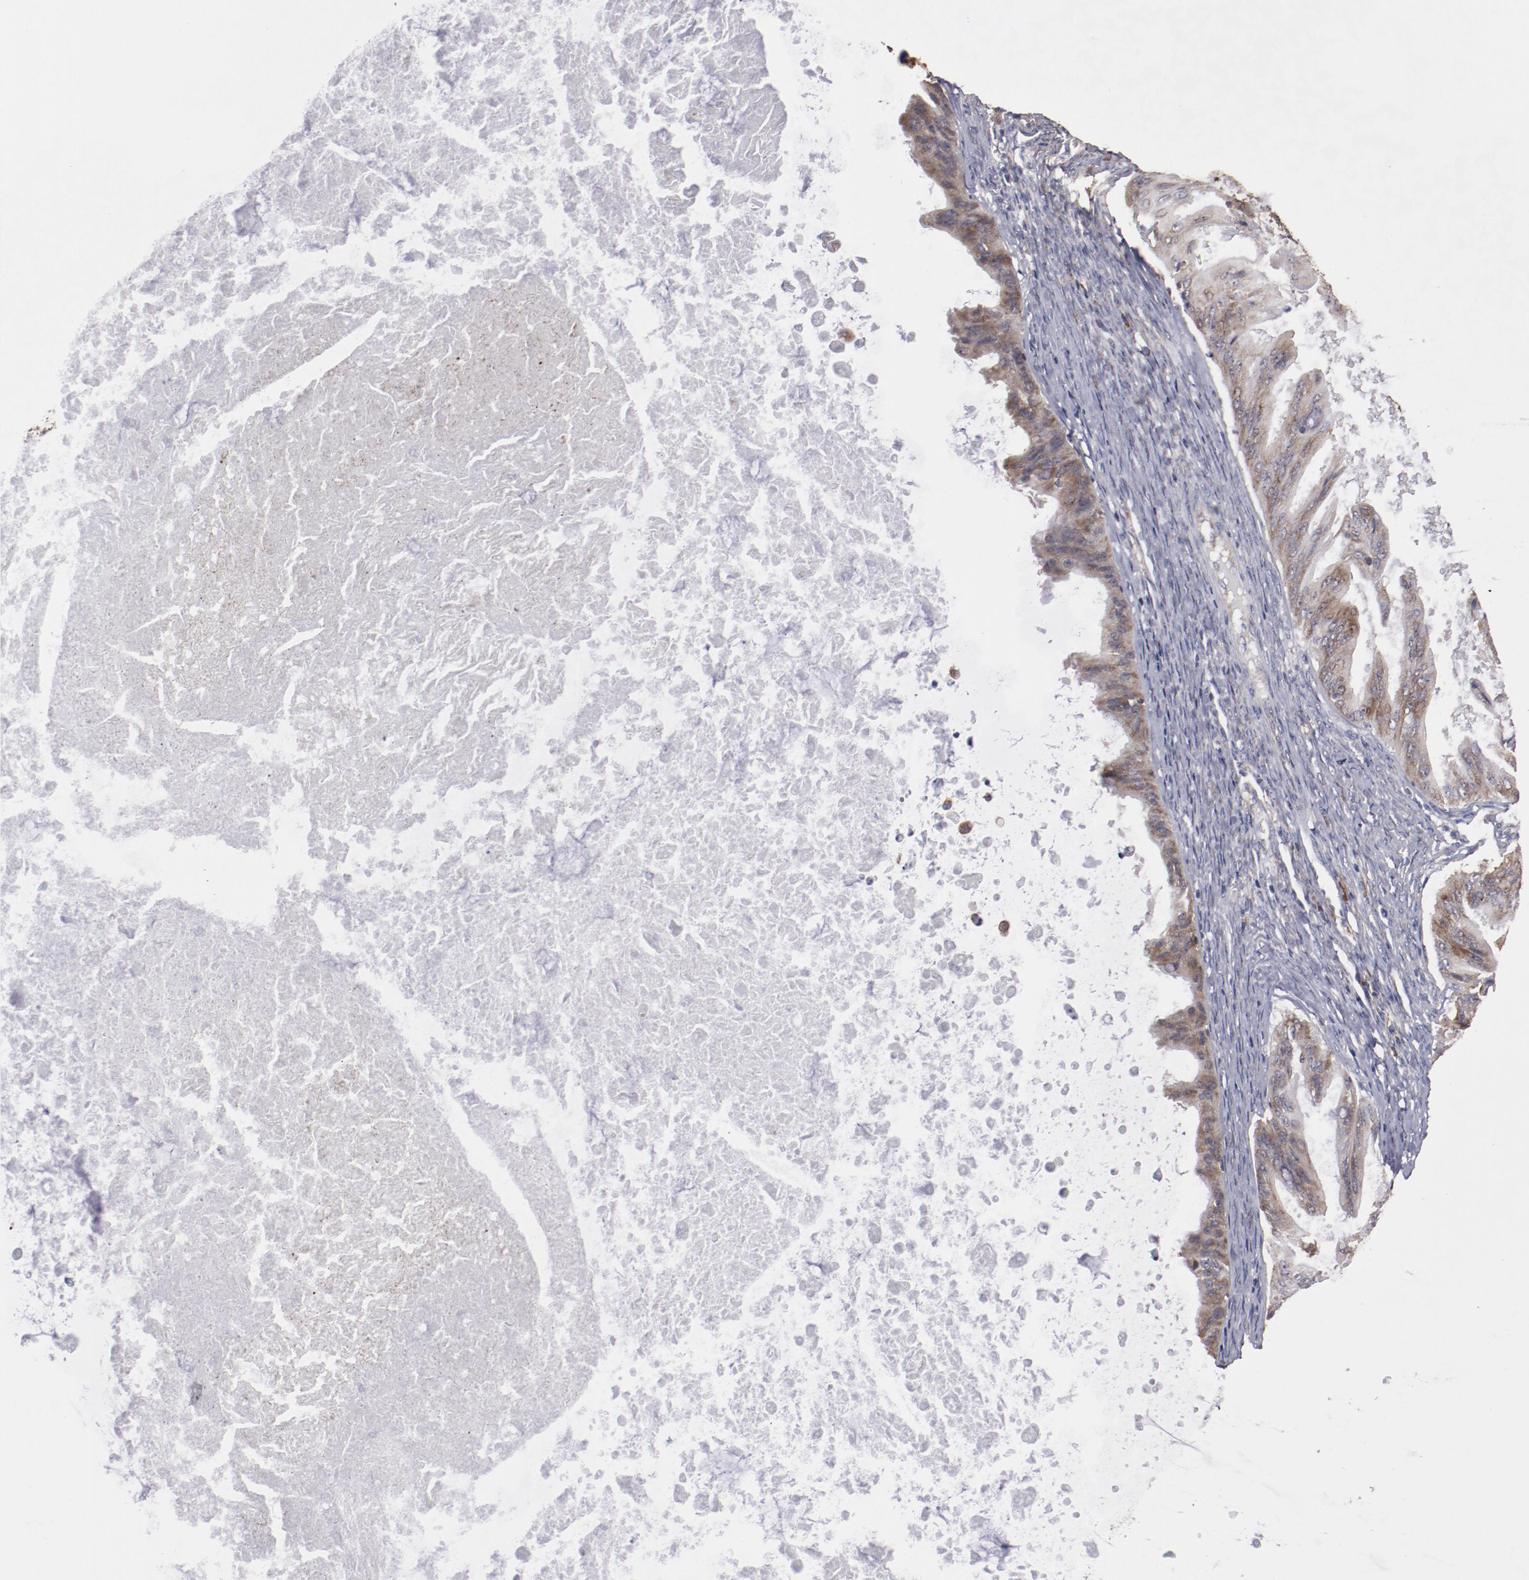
{"staining": {"intensity": "moderate", "quantity": ">75%", "location": "cytoplasmic/membranous"}, "tissue": "ovarian cancer", "cell_type": "Tumor cells", "image_type": "cancer", "snomed": [{"axis": "morphology", "description": "Cystadenocarcinoma, mucinous, NOS"}, {"axis": "topography", "description": "Ovary"}], "caption": "This photomicrograph exhibits ovarian cancer (mucinous cystadenocarcinoma) stained with immunohistochemistry (IHC) to label a protein in brown. The cytoplasmic/membranous of tumor cells show moderate positivity for the protein. Nuclei are counter-stained blue.", "gene": "RPS4Y1", "patient": {"sex": "female", "age": 37}}